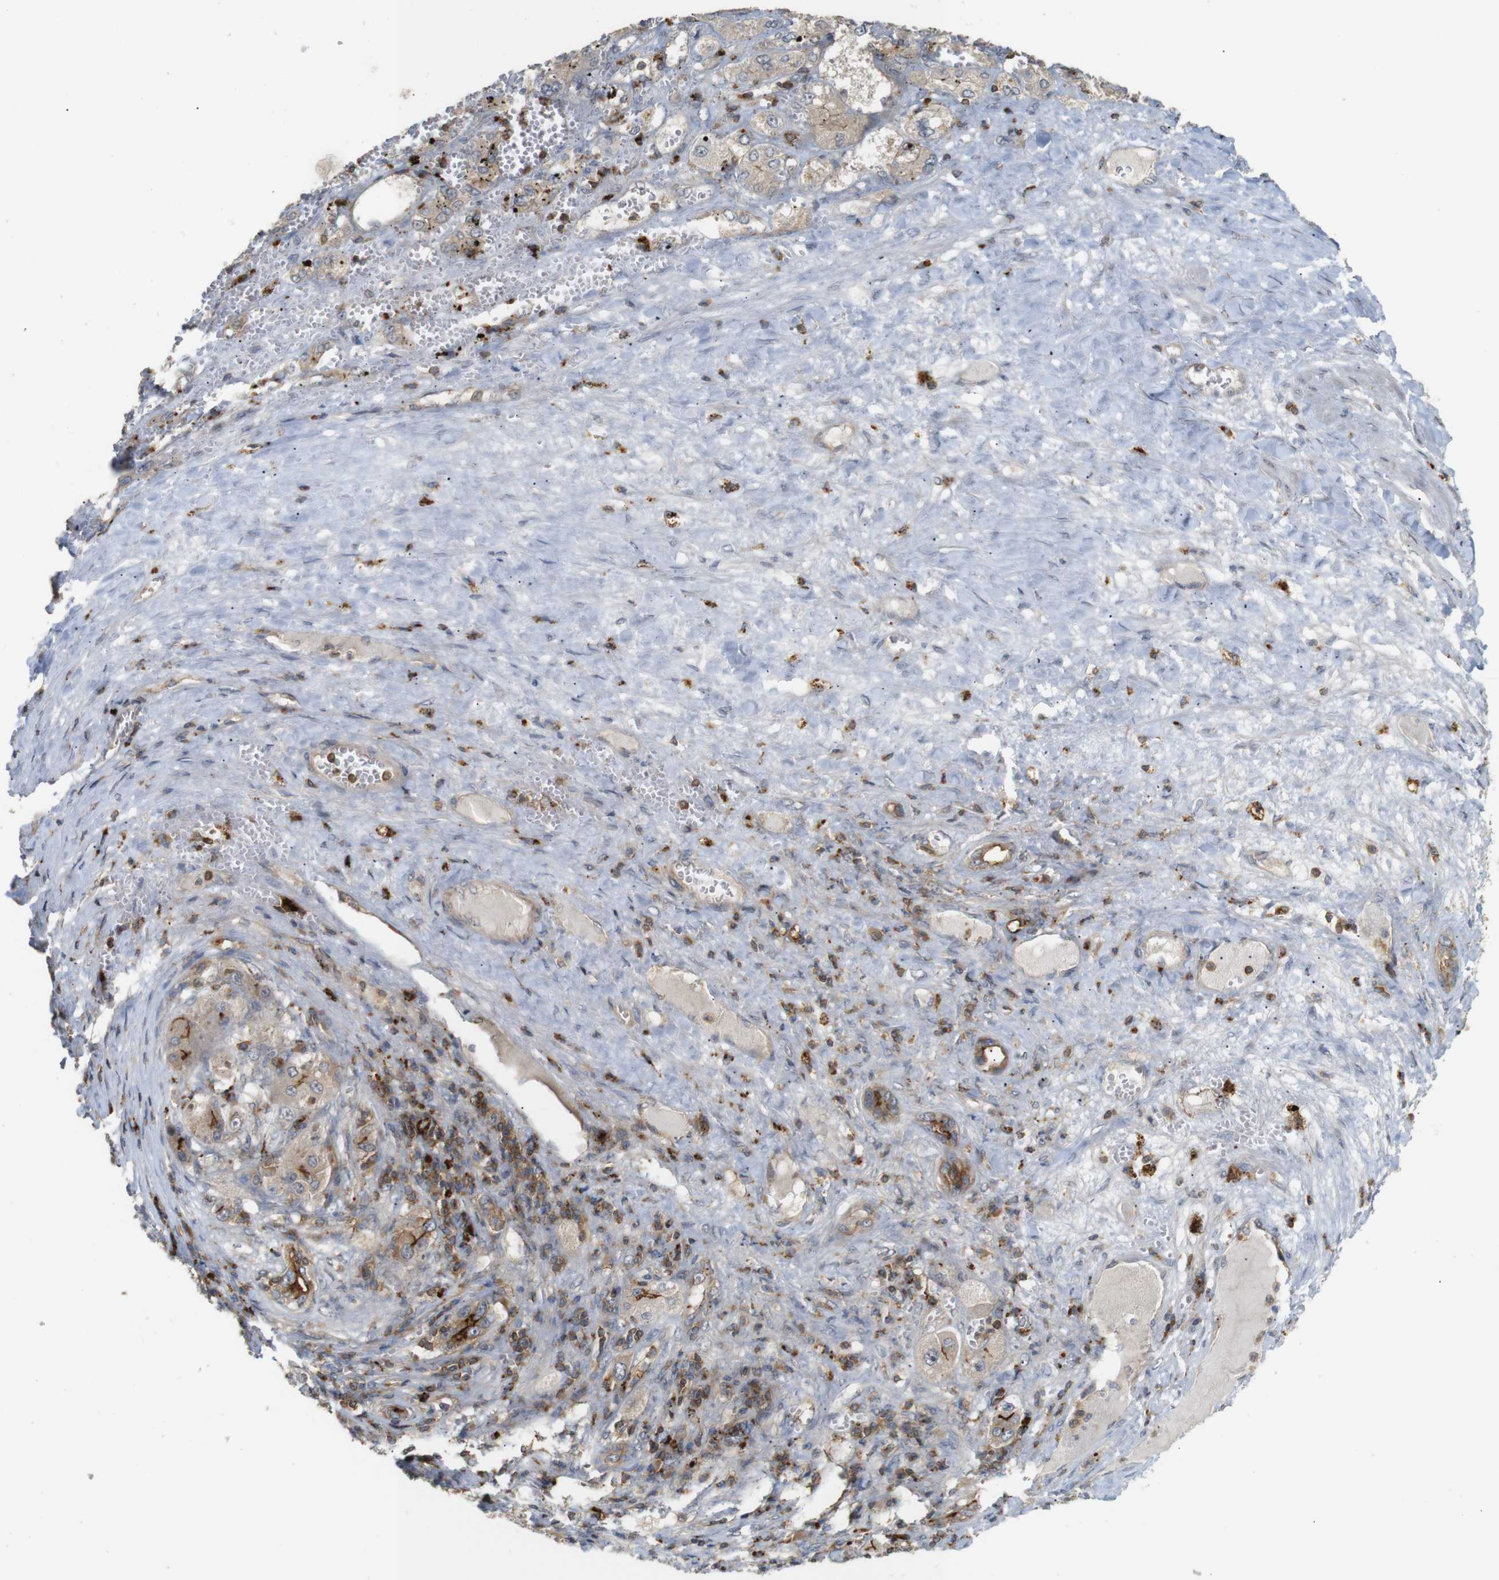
{"staining": {"intensity": "strong", "quantity": "<25%", "location": "cytoplasmic/membranous"}, "tissue": "liver cancer", "cell_type": "Tumor cells", "image_type": "cancer", "snomed": [{"axis": "morphology", "description": "Carcinoma, Hepatocellular, NOS"}, {"axis": "topography", "description": "Liver"}], "caption": "Liver cancer (hepatocellular carcinoma) was stained to show a protein in brown. There is medium levels of strong cytoplasmic/membranous staining in approximately <25% of tumor cells. Ihc stains the protein in brown and the nuclei are stained blue.", "gene": "KSR1", "patient": {"sex": "female", "age": 73}}